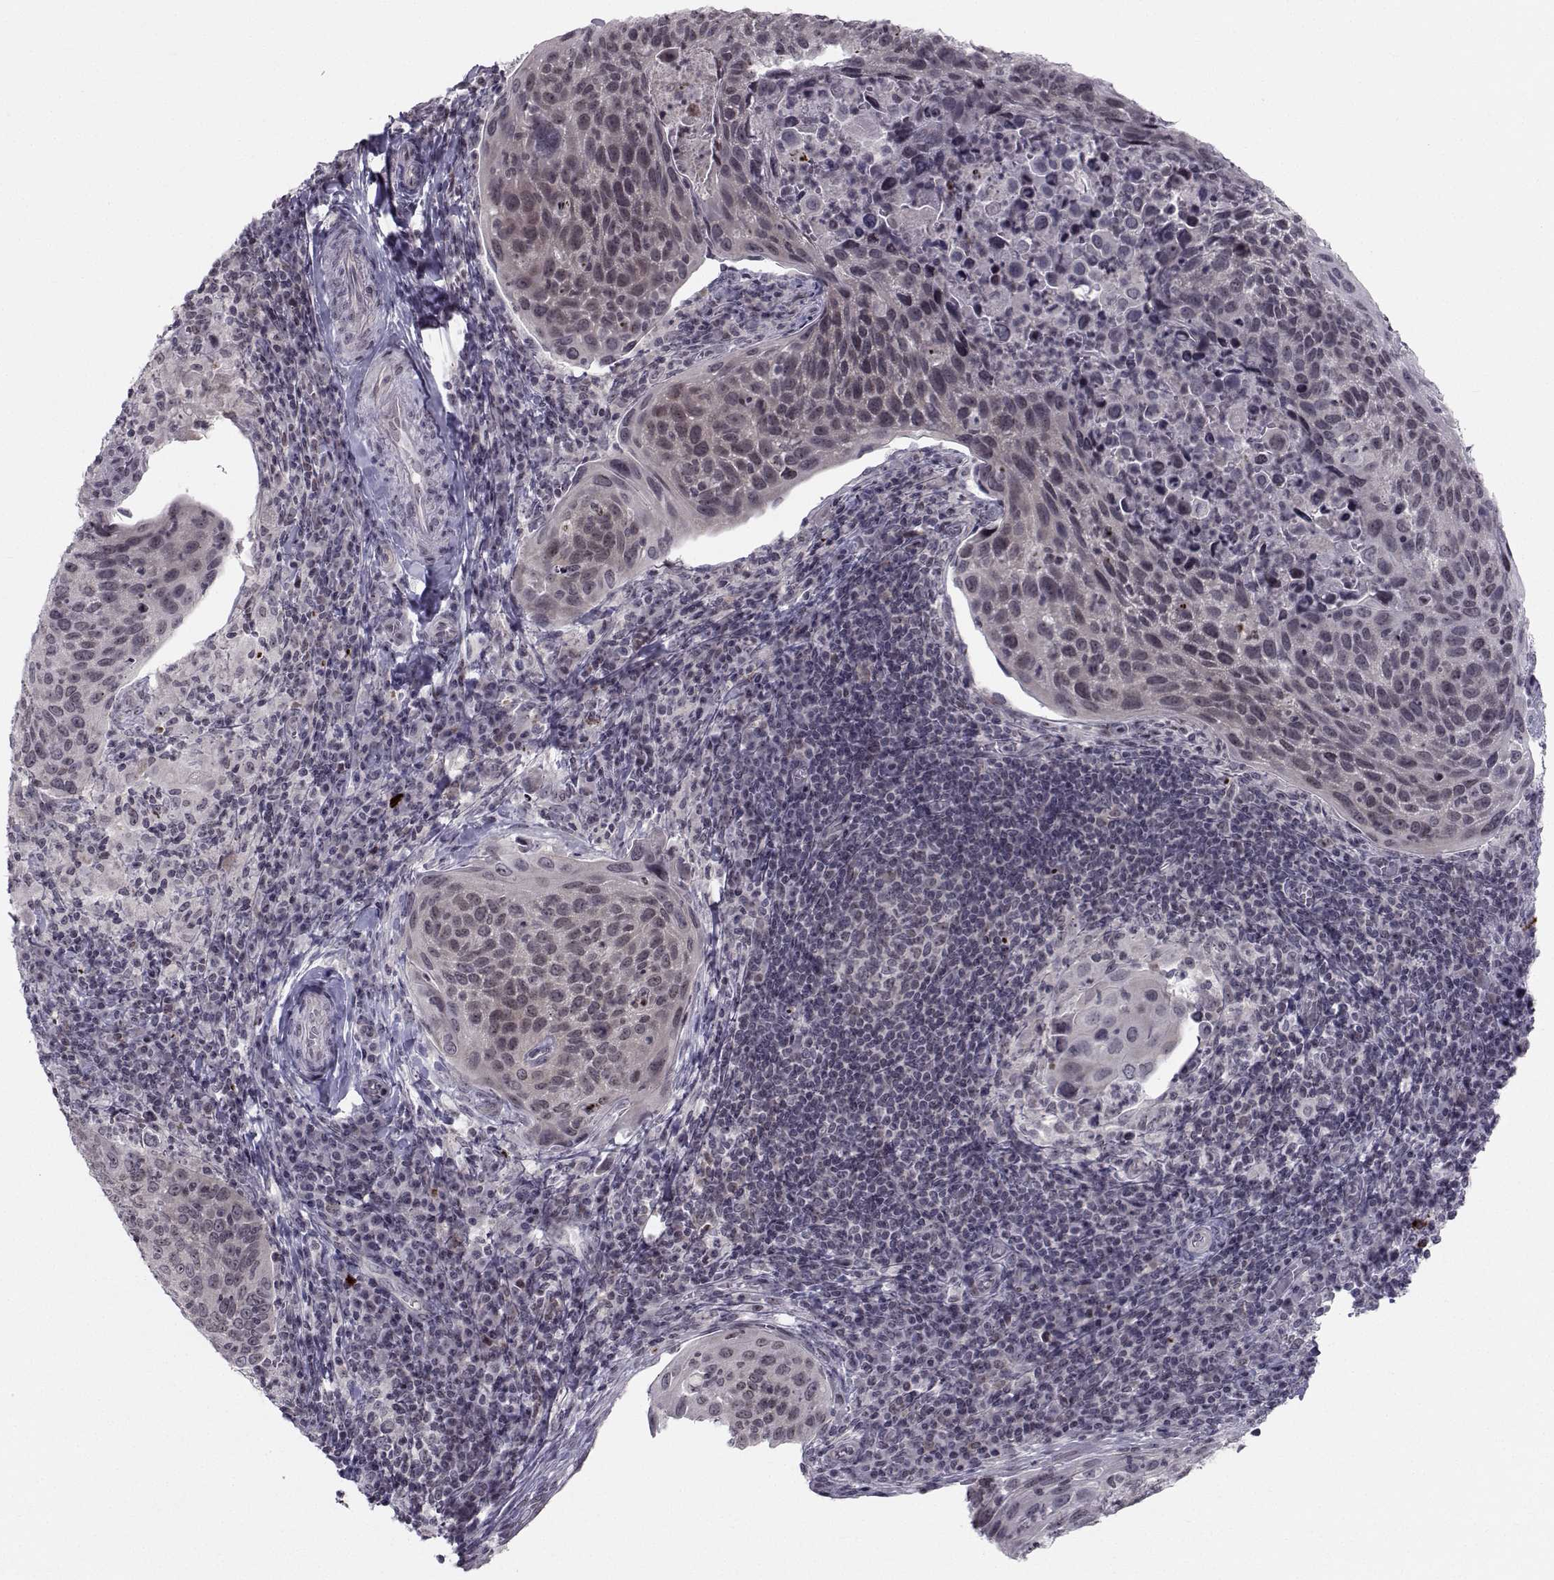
{"staining": {"intensity": "weak", "quantity": "<25%", "location": "cytoplasmic/membranous"}, "tissue": "cervical cancer", "cell_type": "Tumor cells", "image_type": "cancer", "snomed": [{"axis": "morphology", "description": "Squamous cell carcinoma, NOS"}, {"axis": "topography", "description": "Cervix"}], "caption": "High power microscopy image of an immunohistochemistry (IHC) micrograph of cervical cancer, revealing no significant expression in tumor cells.", "gene": "MARCHF4", "patient": {"sex": "female", "age": 54}}